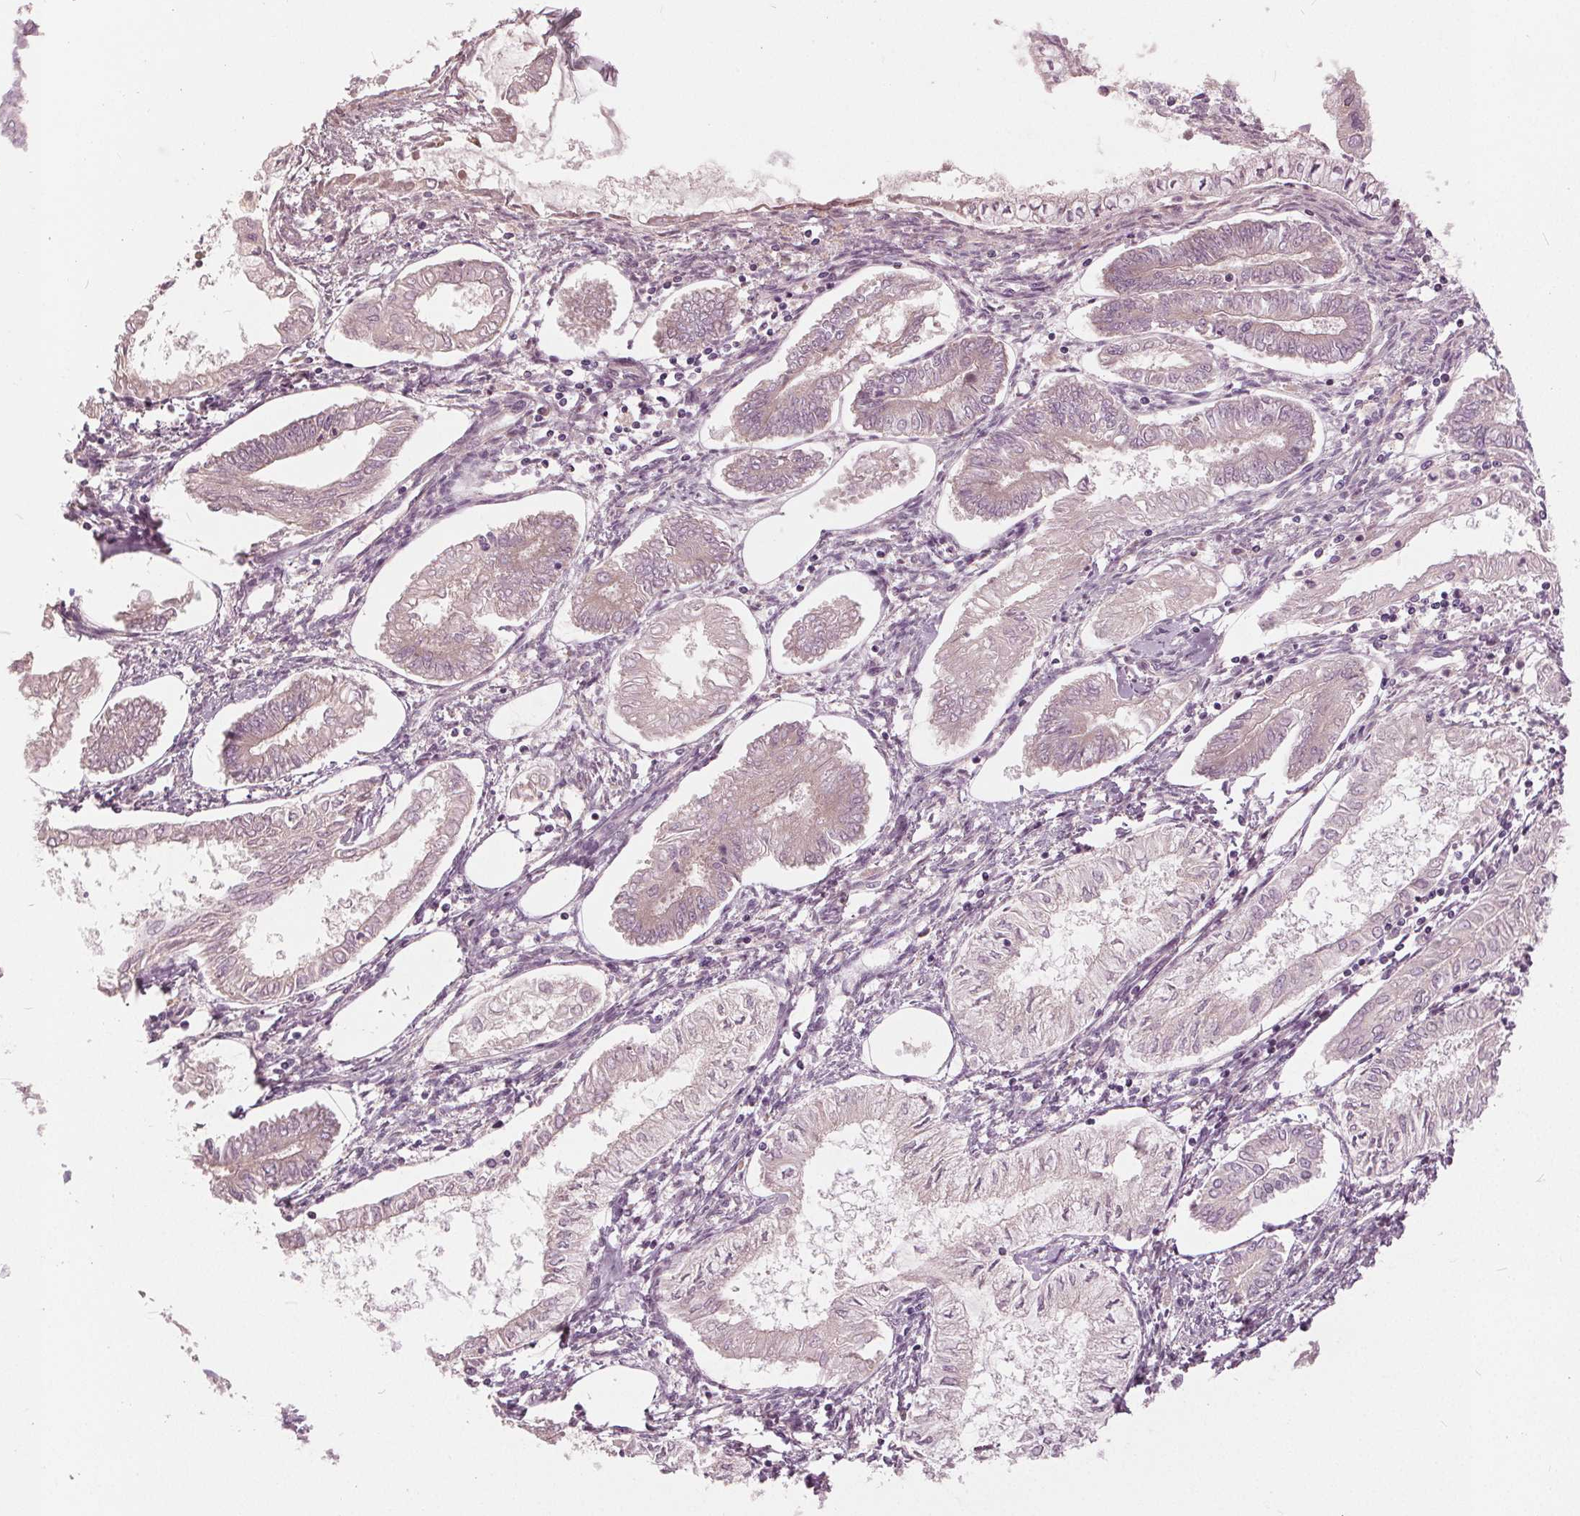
{"staining": {"intensity": "negative", "quantity": "none", "location": "none"}, "tissue": "endometrial cancer", "cell_type": "Tumor cells", "image_type": "cancer", "snomed": [{"axis": "morphology", "description": "Adenocarcinoma, NOS"}, {"axis": "topography", "description": "Endometrium"}], "caption": "The photomicrograph exhibits no staining of tumor cells in endometrial cancer.", "gene": "KLK13", "patient": {"sex": "female", "age": 68}}